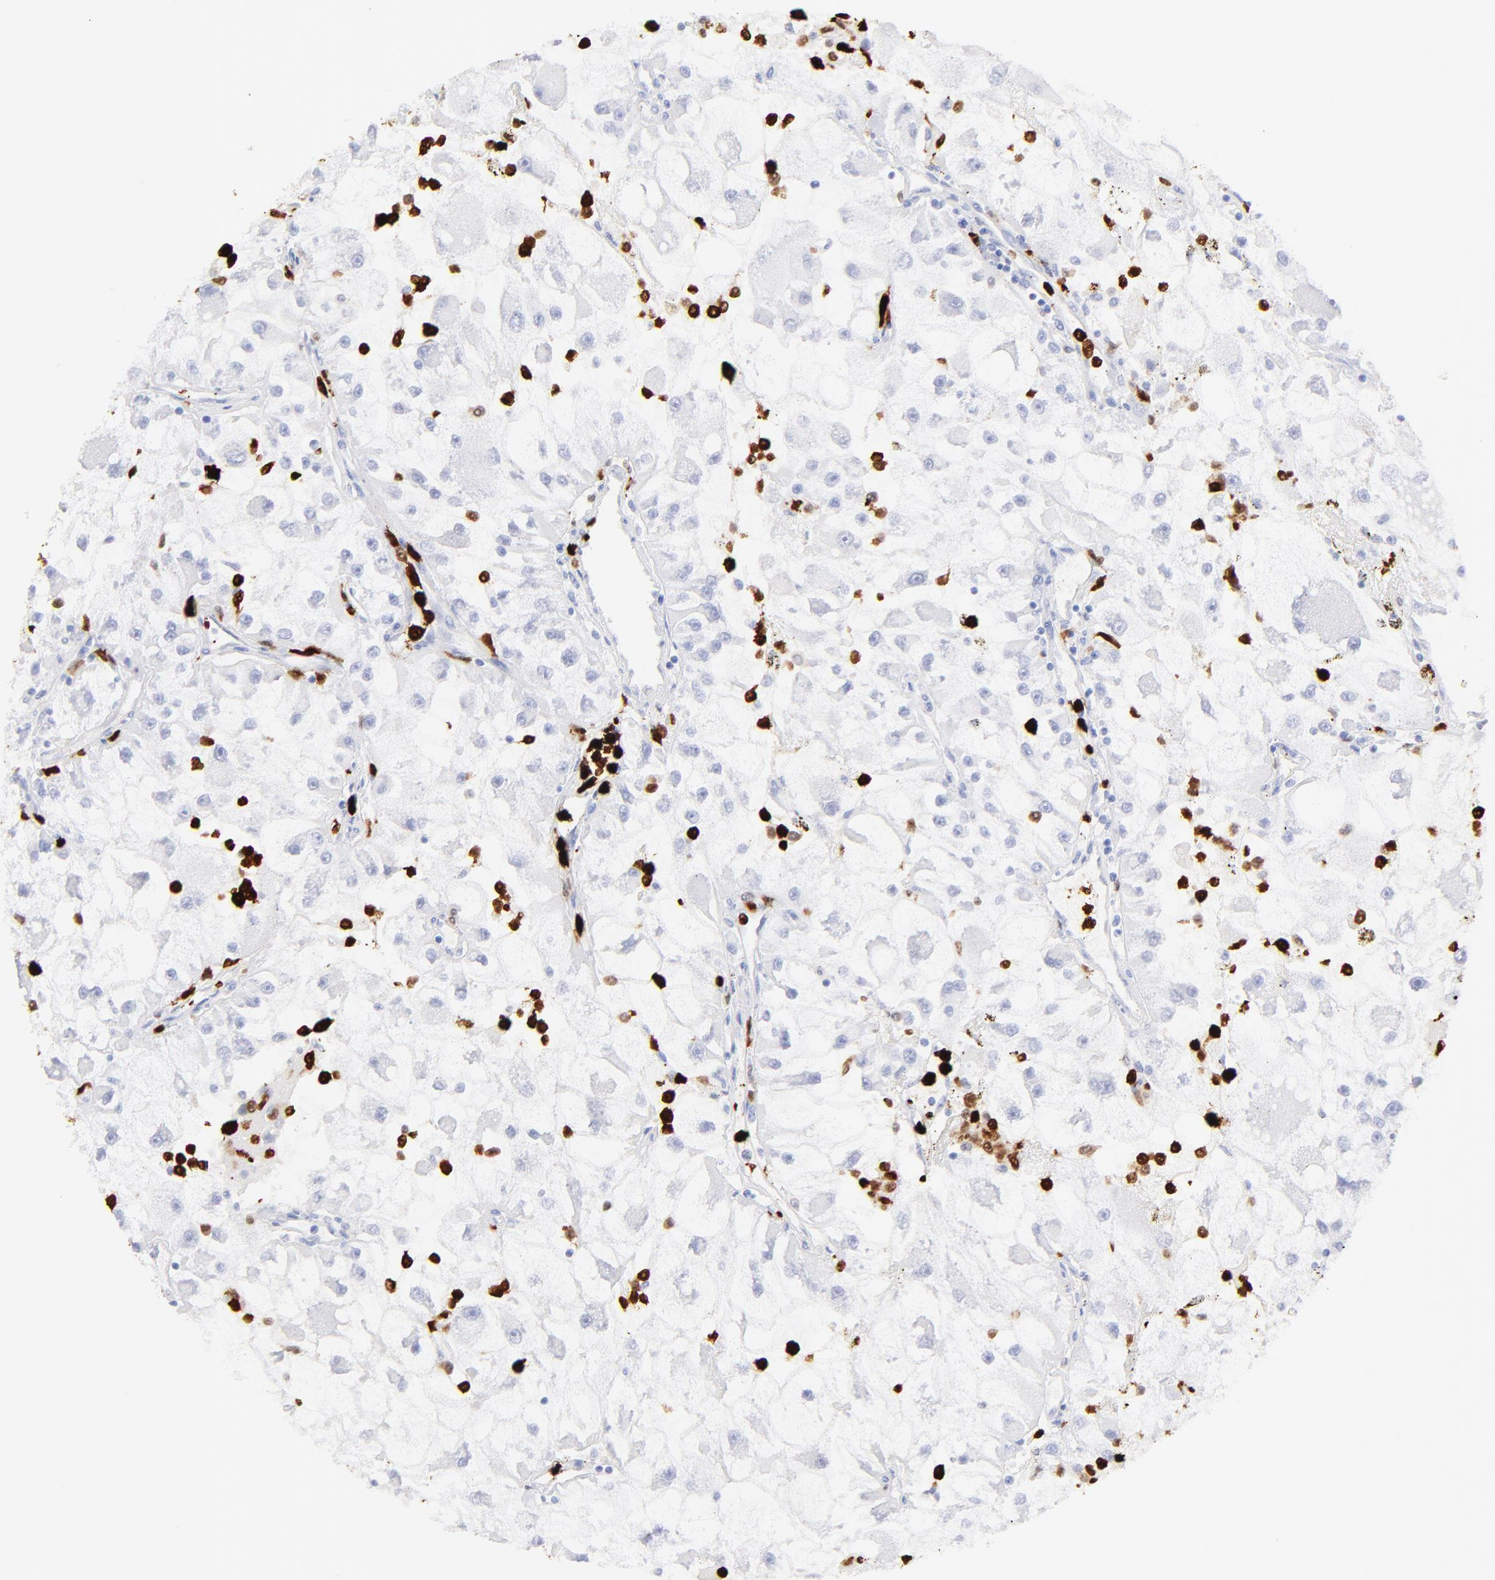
{"staining": {"intensity": "negative", "quantity": "none", "location": "none"}, "tissue": "renal cancer", "cell_type": "Tumor cells", "image_type": "cancer", "snomed": [{"axis": "morphology", "description": "Adenocarcinoma, NOS"}, {"axis": "topography", "description": "Kidney"}], "caption": "Tumor cells show no significant staining in renal cancer (adenocarcinoma).", "gene": "S100A12", "patient": {"sex": "female", "age": 73}}